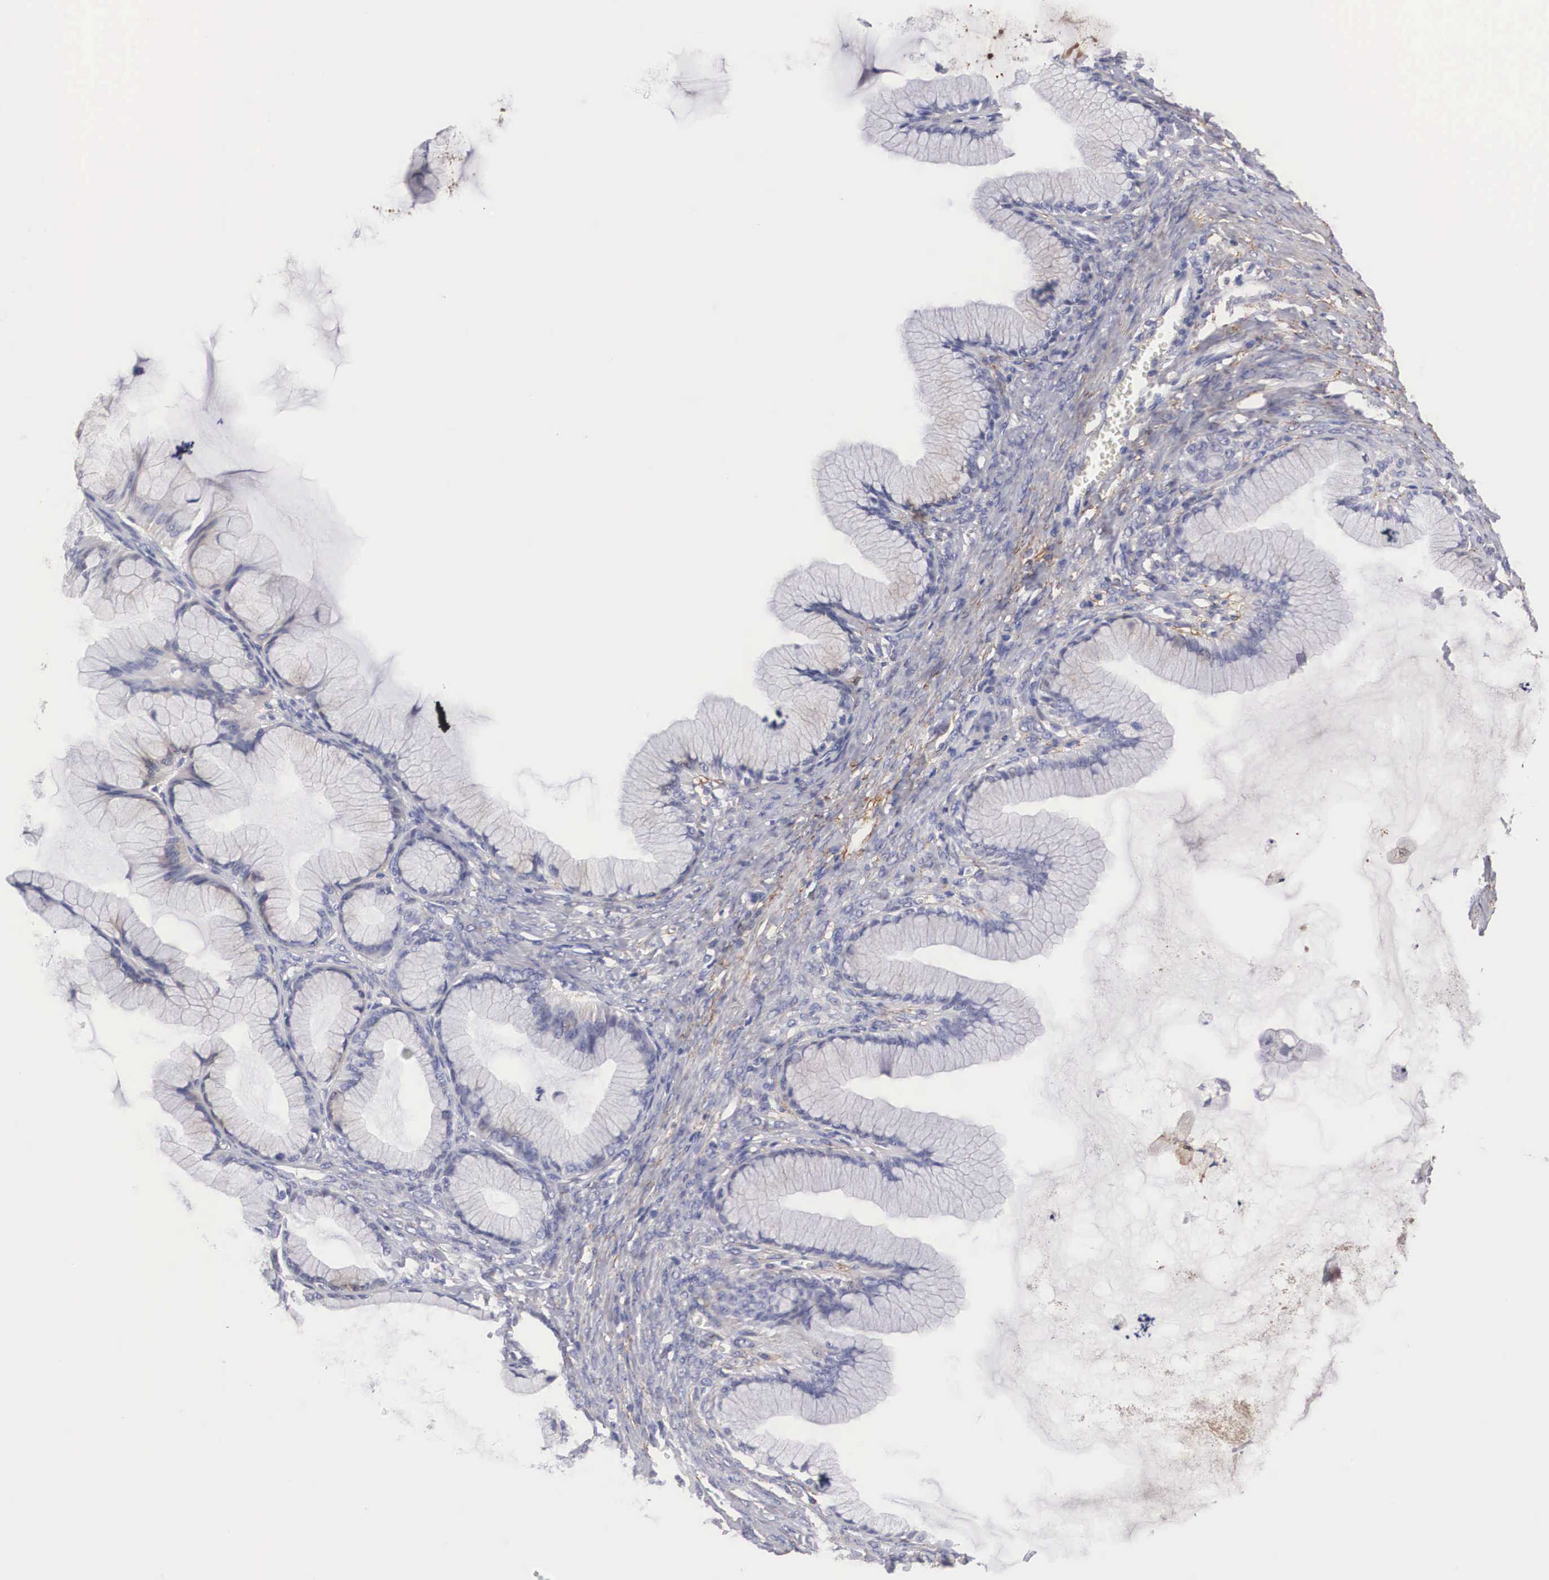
{"staining": {"intensity": "negative", "quantity": "none", "location": "none"}, "tissue": "ovarian cancer", "cell_type": "Tumor cells", "image_type": "cancer", "snomed": [{"axis": "morphology", "description": "Cystadenocarcinoma, mucinous, NOS"}, {"axis": "topography", "description": "Ovary"}], "caption": "IHC of ovarian cancer exhibits no expression in tumor cells.", "gene": "ABHD4", "patient": {"sex": "female", "age": 41}}